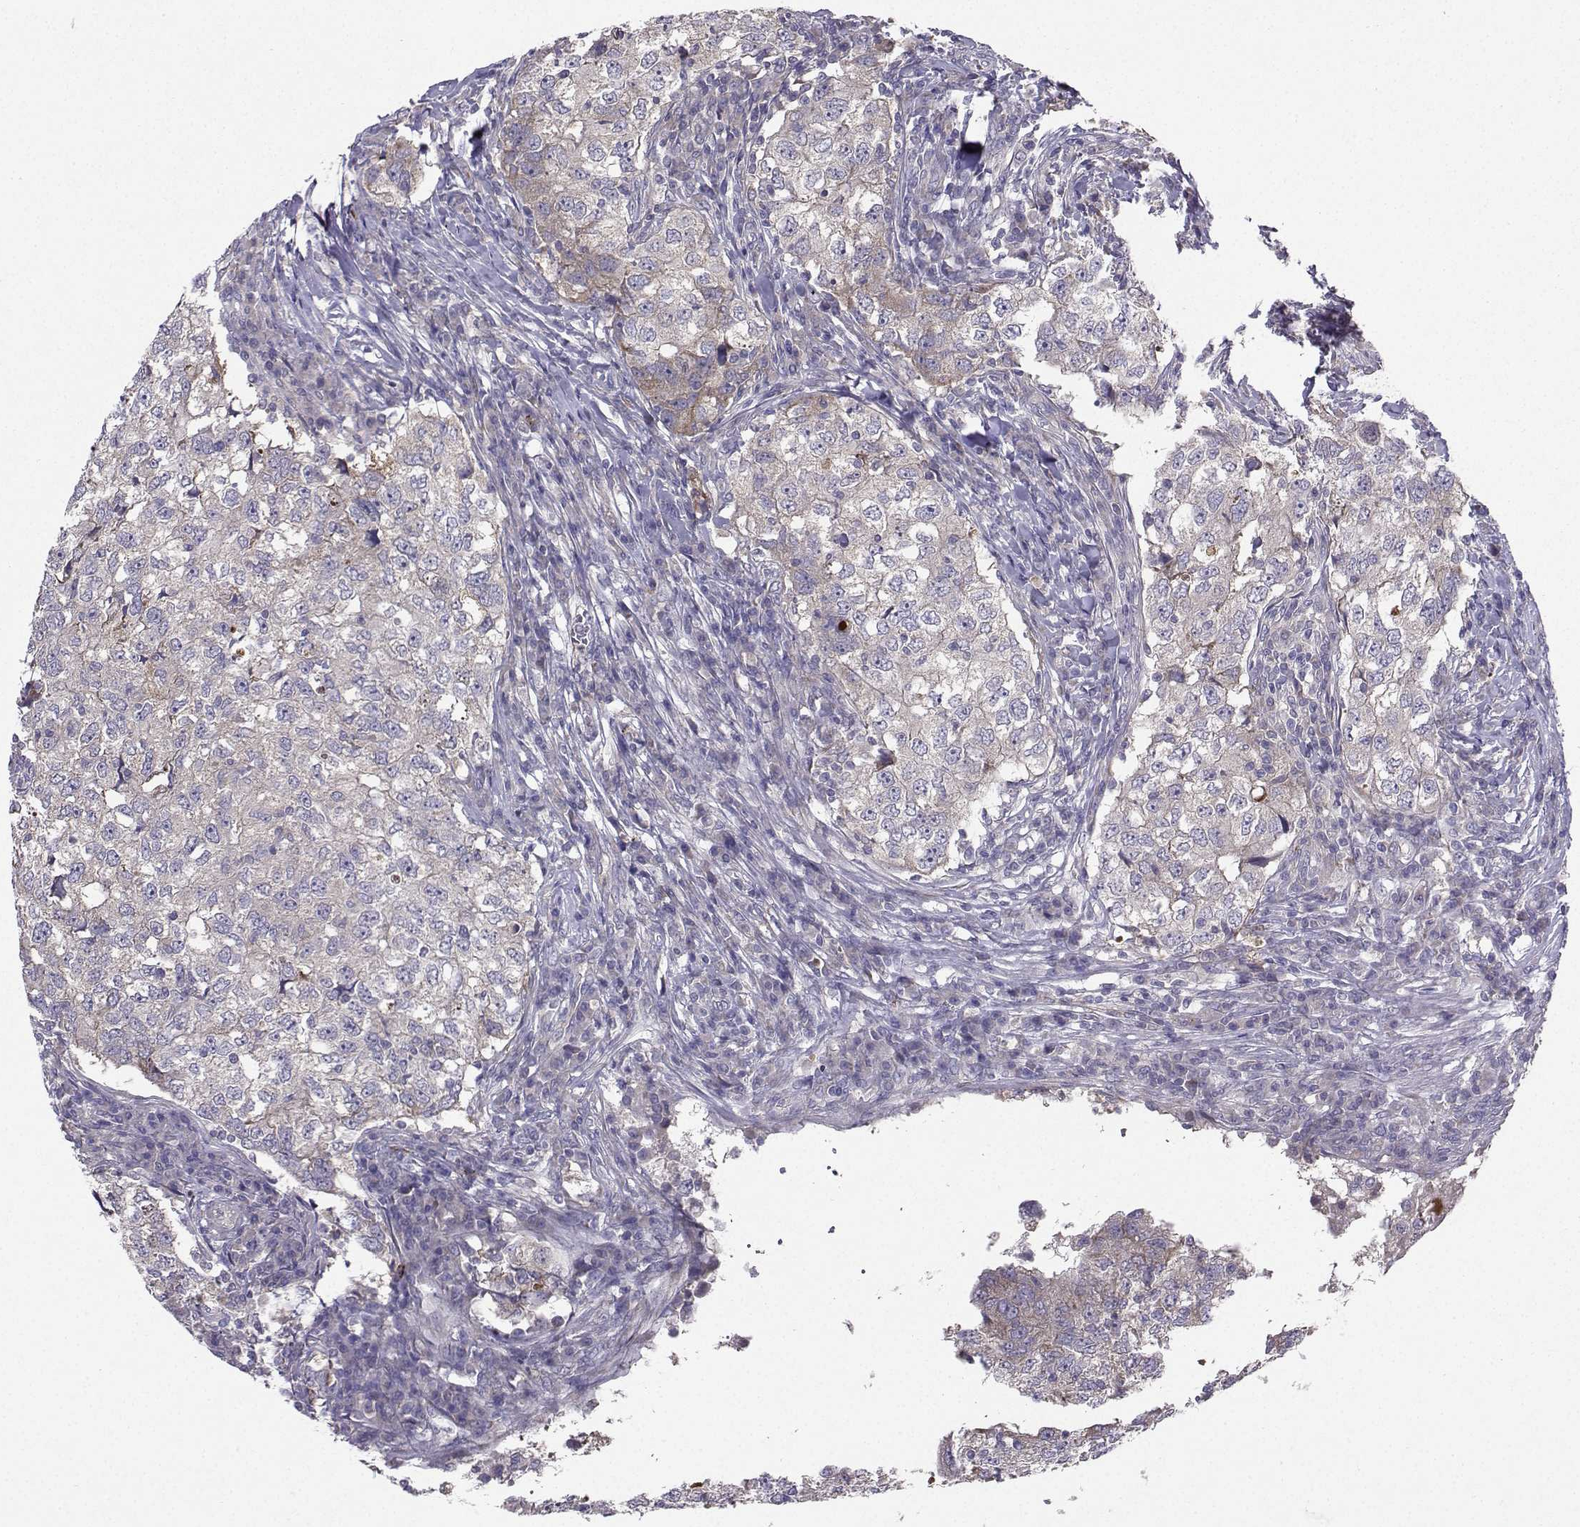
{"staining": {"intensity": "moderate", "quantity": "<25%", "location": "cytoplasmic/membranous"}, "tissue": "breast cancer", "cell_type": "Tumor cells", "image_type": "cancer", "snomed": [{"axis": "morphology", "description": "Duct carcinoma"}, {"axis": "topography", "description": "Breast"}], "caption": "IHC photomicrograph of human infiltrating ductal carcinoma (breast) stained for a protein (brown), which displays low levels of moderate cytoplasmic/membranous expression in approximately <25% of tumor cells.", "gene": "STXBP5", "patient": {"sex": "female", "age": 30}}